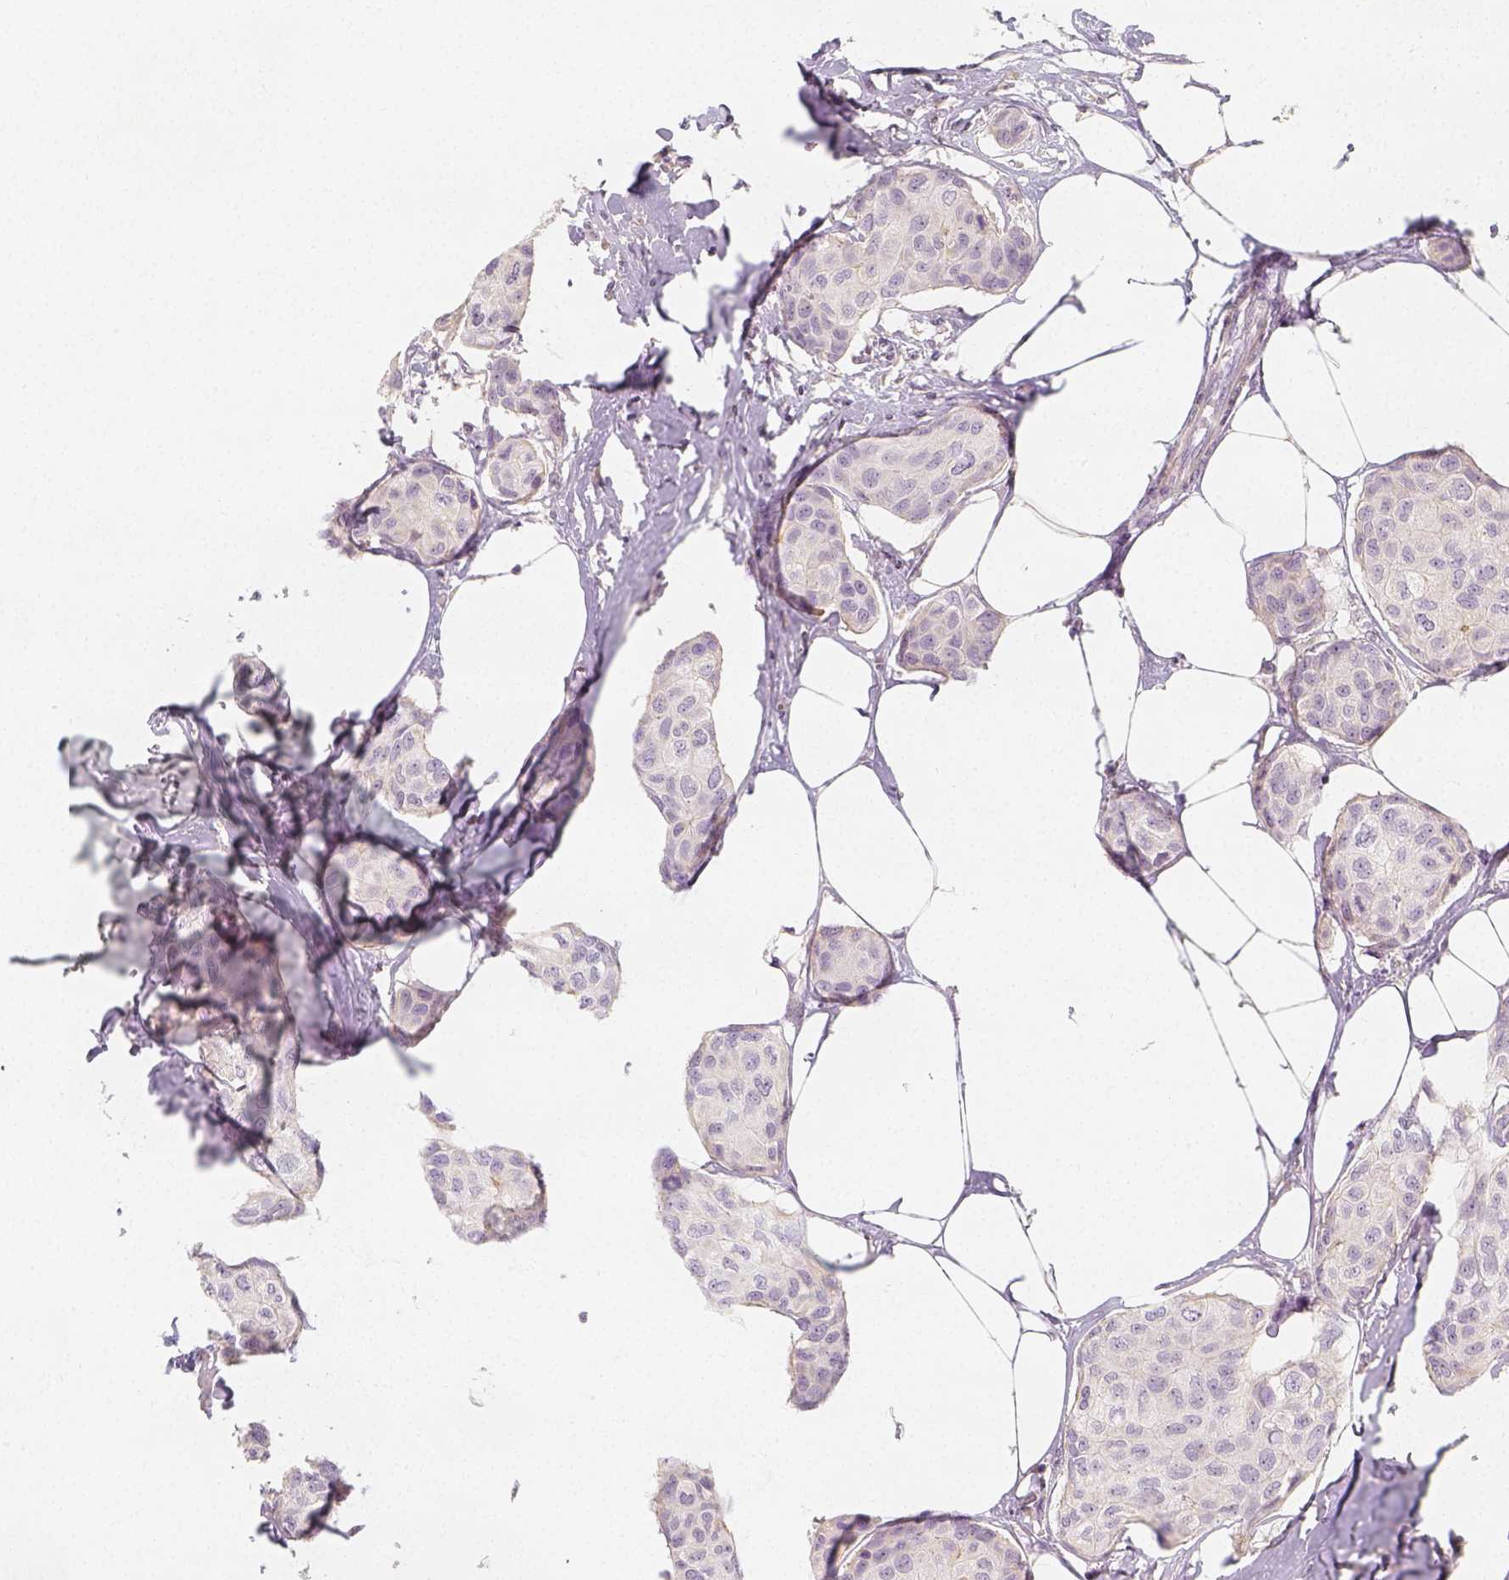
{"staining": {"intensity": "negative", "quantity": "none", "location": "none"}, "tissue": "breast cancer", "cell_type": "Tumor cells", "image_type": "cancer", "snomed": [{"axis": "morphology", "description": "Duct carcinoma"}, {"axis": "topography", "description": "Breast"}], "caption": "Tumor cells are negative for protein expression in human invasive ductal carcinoma (breast).", "gene": "PTPRJ", "patient": {"sex": "female", "age": 80}}